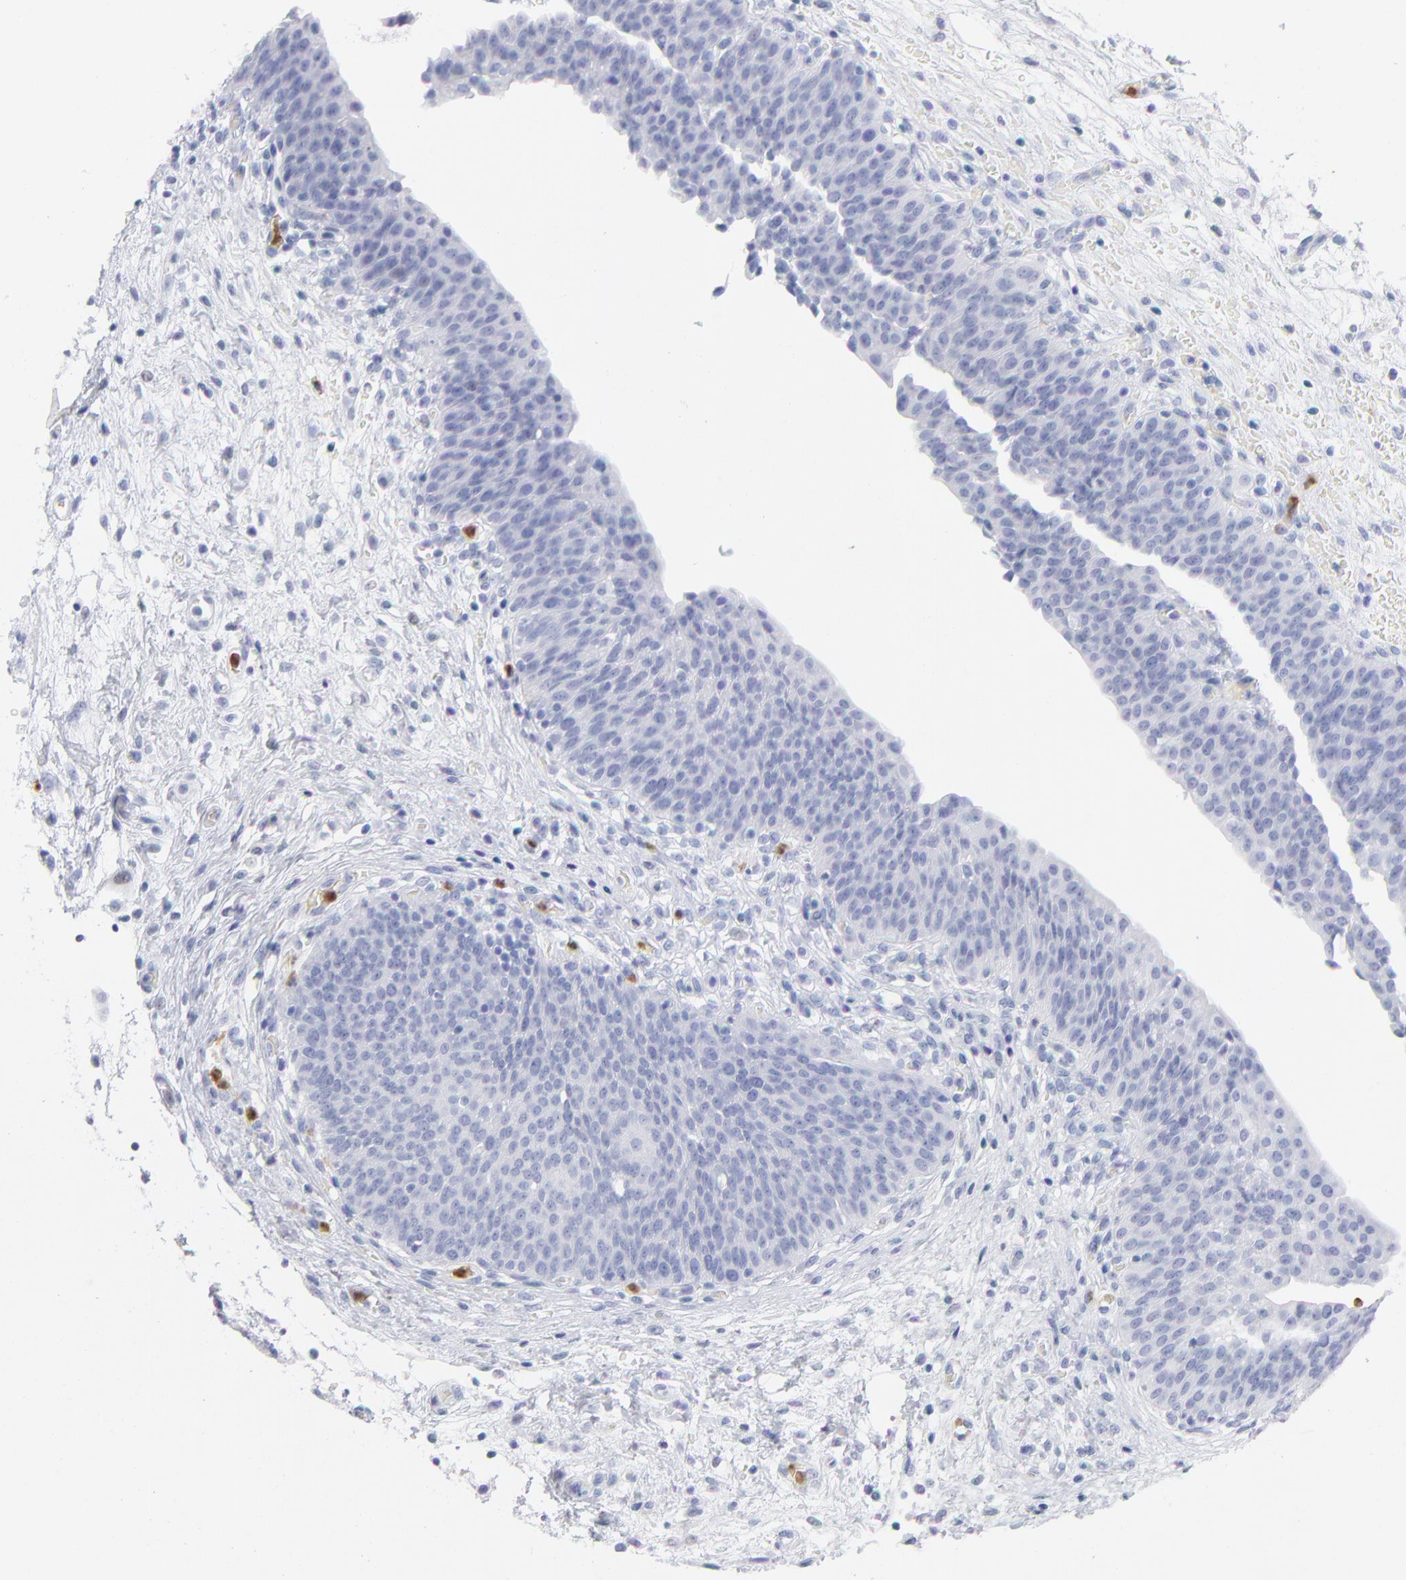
{"staining": {"intensity": "negative", "quantity": "none", "location": "none"}, "tissue": "urinary bladder", "cell_type": "Urothelial cells", "image_type": "normal", "snomed": [{"axis": "morphology", "description": "Normal tissue, NOS"}, {"axis": "topography", "description": "Smooth muscle"}, {"axis": "topography", "description": "Urinary bladder"}], "caption": "High power microscopy photomicrograph of an IHC micrograph of benign urinary bladder, revealing no significant expression in urothelial cells. (DAB (3,3'-diaminobenzidine) immunohistochemistry with hematoxylin counter stain).", "gene": "ARG1", "patient": {"sex": "male", "age": 35}}